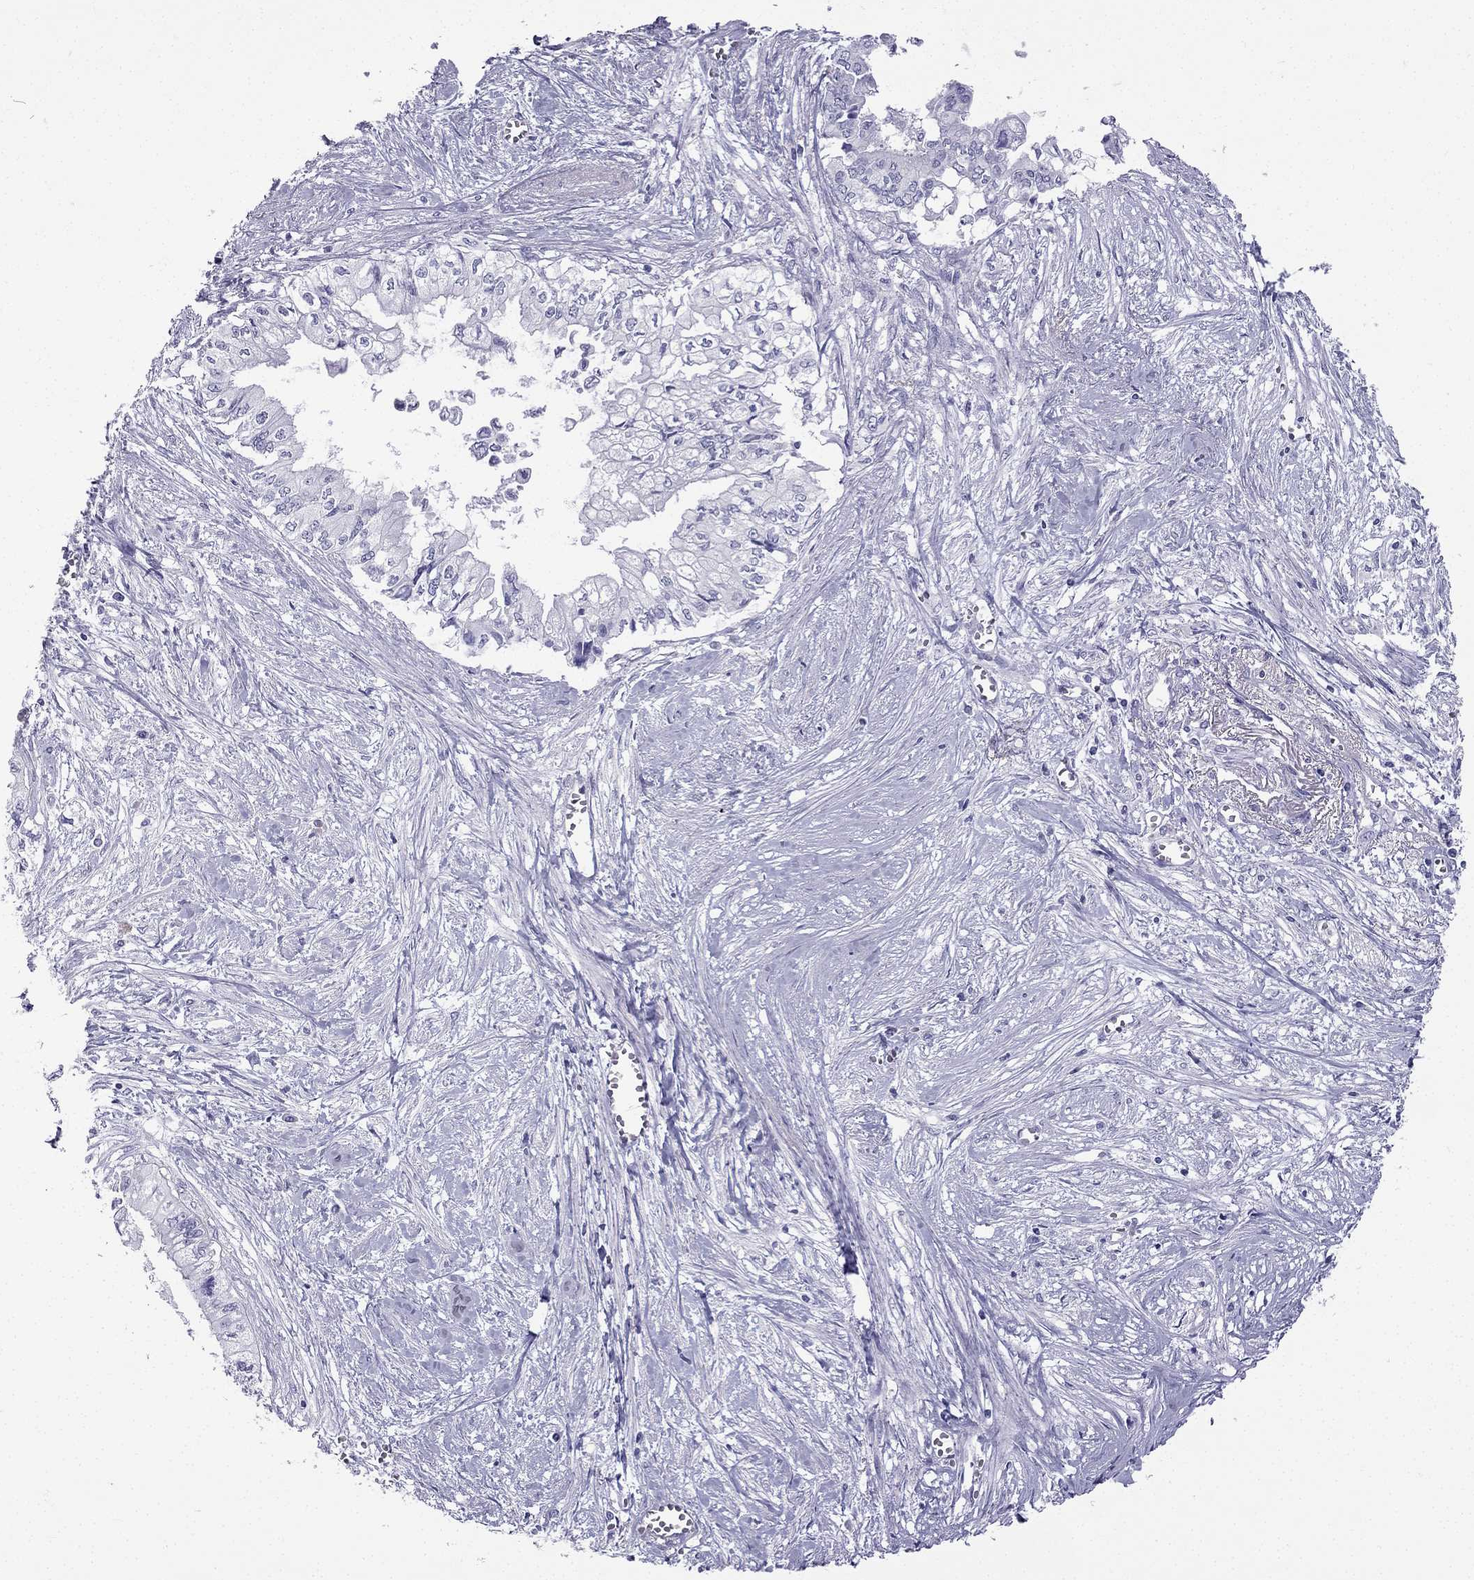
{"staining": {"intensity": "negative", "quantity": "none", "location": "none"}, "tissue": "pancreatic cancer", "cell_type": "Tumor cells", "image_type": "cancer", "snomed": [{"axis": "morphology", "description": "Adenocarcinoma, NOS"}, {"axis": "topography", "description": "Pancreas"}], "caption": "DAB (3,3'-diaminobenzidine) immunohistochemical staining of pancreatic cancer reveals no significant positivity in tumor cells.", "gene": "GJA8", "patient": {"sex": "female", "age": 61}}